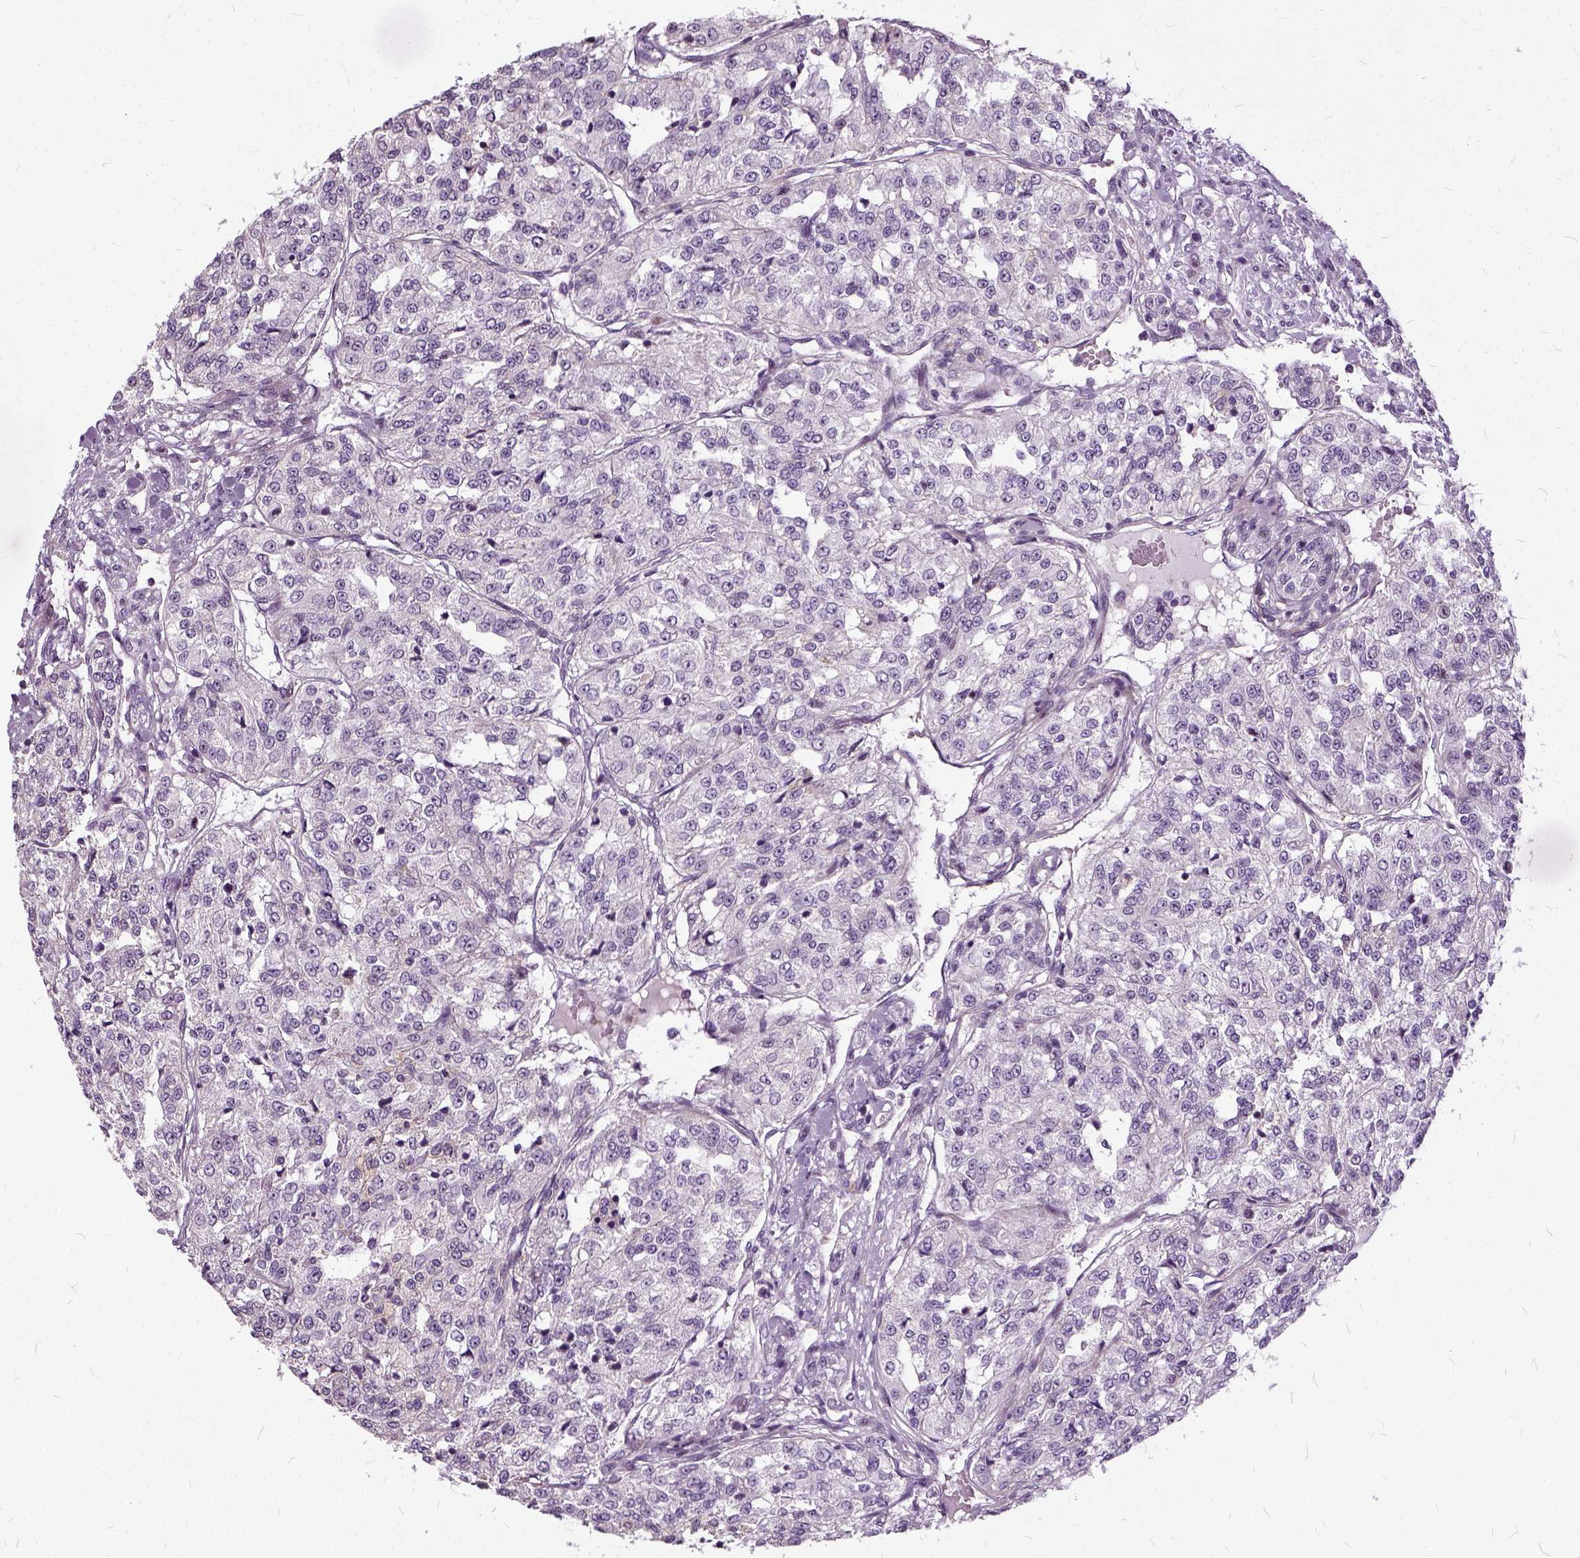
{"staining": {"intensity": "negative", "quantity": "none", "location": "none"}, "tissue": "renal cancer", "cell_type": "Tumor cells", "image_type": "cancer", "snomed": [{"axis": "morphology", "description": "Adenocarcinoma, NOS"}, {"axis": "topography", "description": "Kidney"}], "caption": "This is a photomicrograph of immunohistochemistry (IHC) staining of renal adenocarcinoma, which shows no expression in tumor cells. The staining is performed using DAB (3,3'-diaminobenzidine) brown chromogen with nuclei counter-stained in using hematoxylin.", "gene": "ILRUN", "patient": {"sex": "female", "age": 63}}